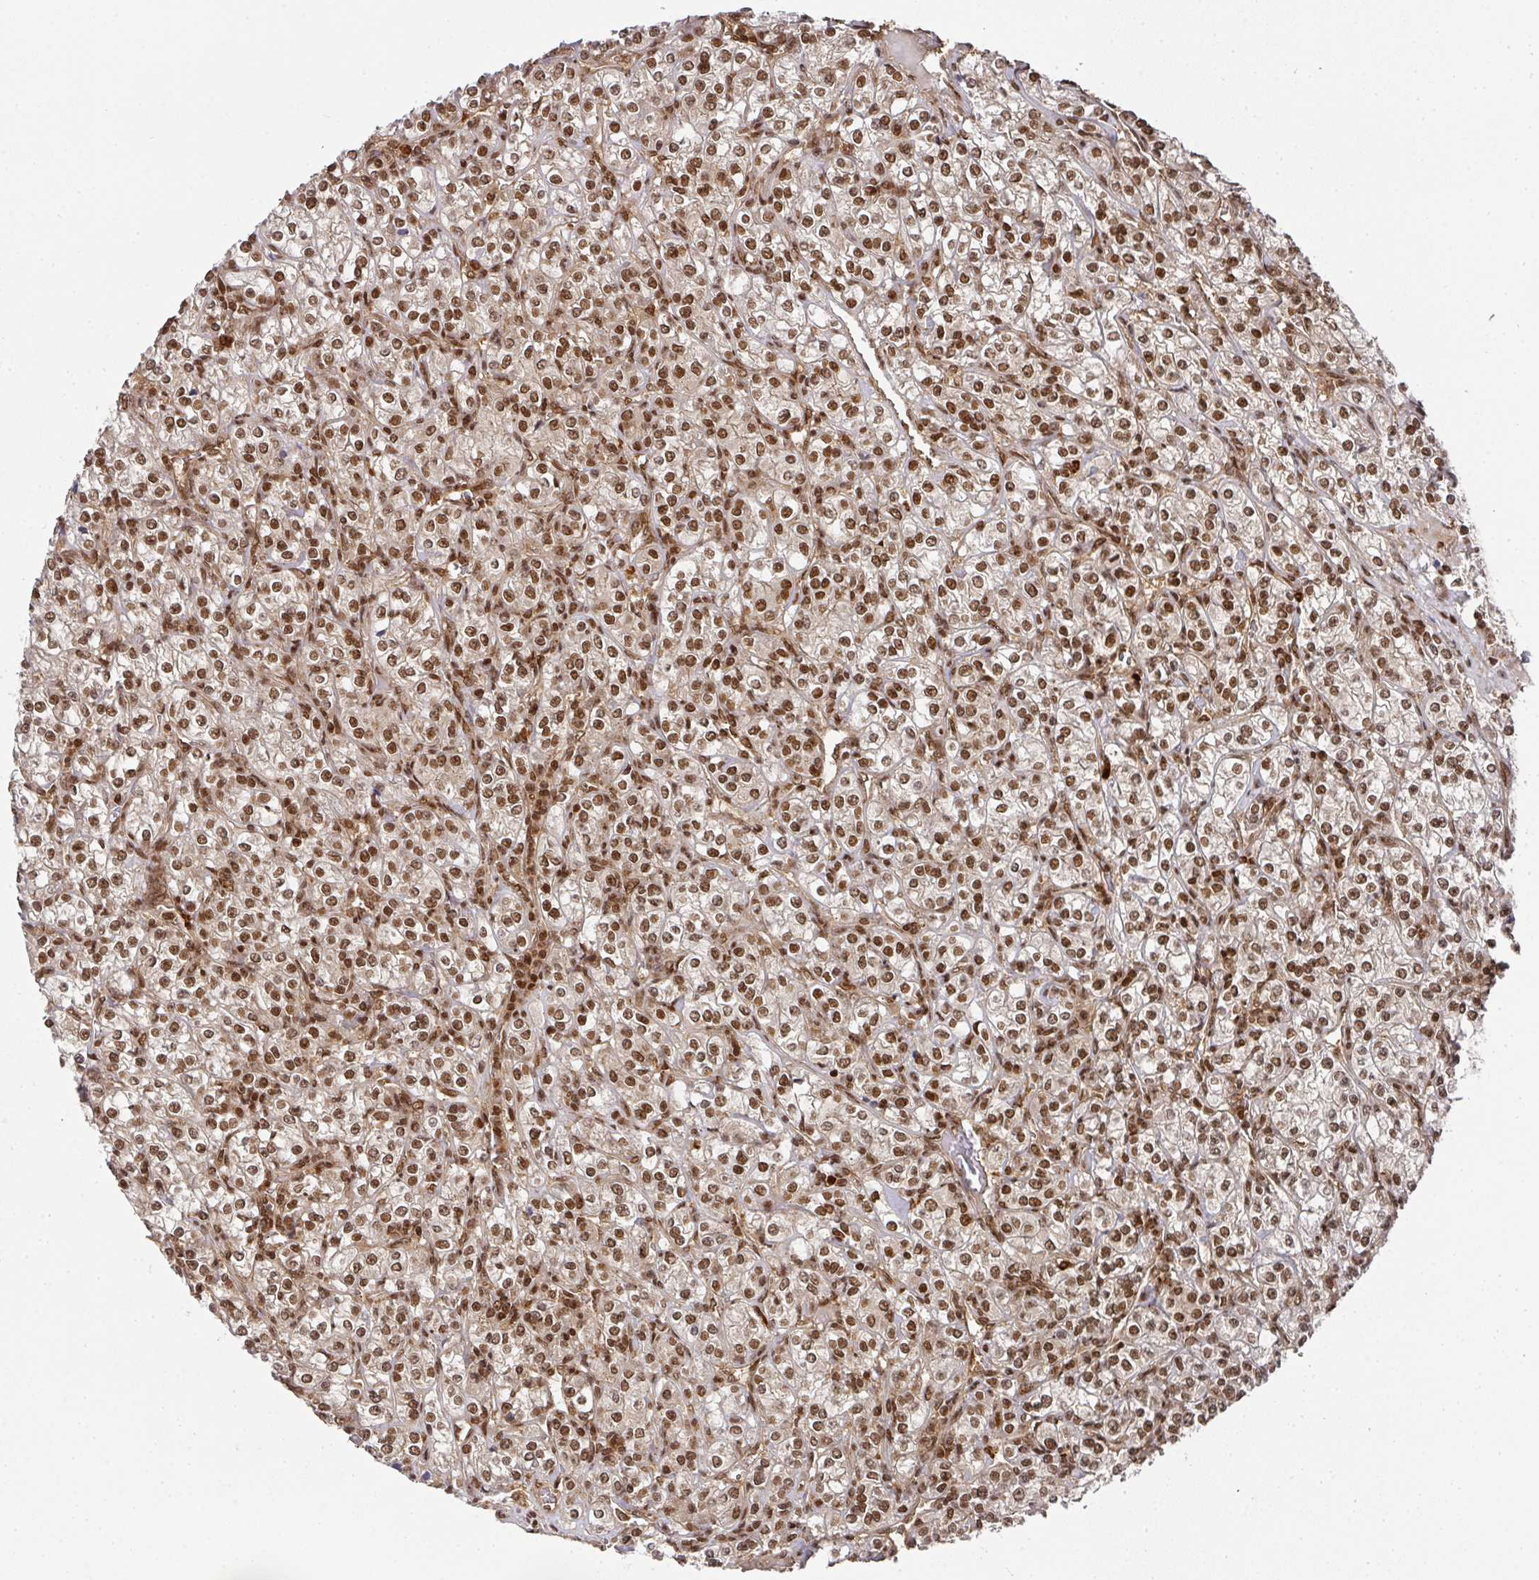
{"staining": {"intensity": "strong", "quantity": ">75%", "location": "nuclear"}, "tissue": "renal cancer", "cell_type": "Tumor cells", "image_type": "cancer", "snomed": [{"axis": "morphology", "description": "Adenocarcinoma, NOS"}, {"axis": "topography", "description": "Kidney"}], "caption": "Immunohistochemical staining of adenocarcinoma (renal) demonstrates high levels of strong nuclear protein staining in approximately >75% of tumor cells. The staining is performed using DAB (3,3'-diaminobenzidine) brown chromogen to label protein expression. The nuclei are counter-stained blue using hematoxylin.", "gene": "DIDO1", "patient": {"sex": "male", "age": 77}}